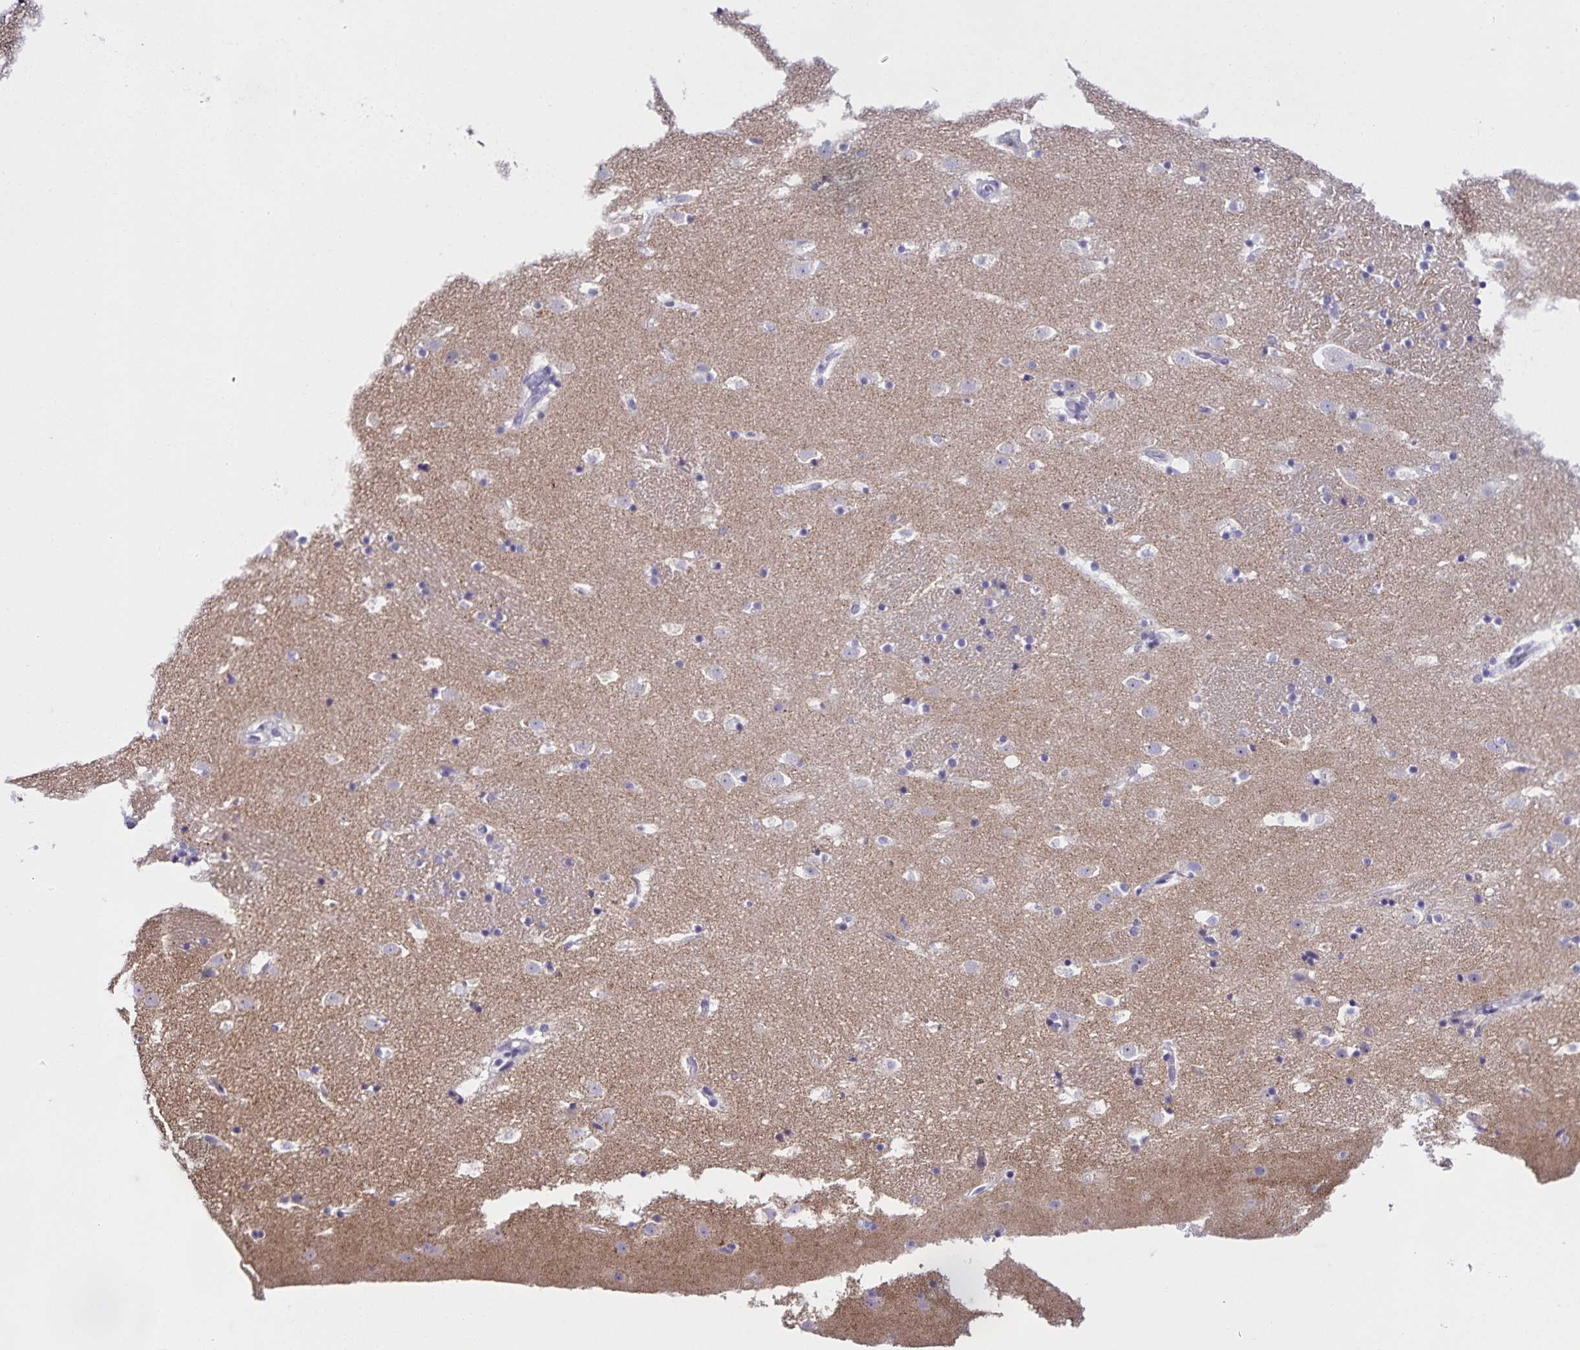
{"staining": {"intensity": "negative", "quantity": "none", "location": "none"}, "tissue": "caudate", "cell_type": "Glial cells", "image_type": "normal", "snomed": [{"axis": "morphology", "description": "Normal tissue, NOS"}, {"axis": "topography", "description": "Lateral ventricle wall"}], "caption": "Immunohistochemistry (IHC) histopathology image of benign caudate stained for a protein (brown), which displays no expression in glial cells. (Brightfield microscopy of DAB IHC at high magnification).", "gene": "FAM170A", "patient": {"sex": "male", "age": 37}}